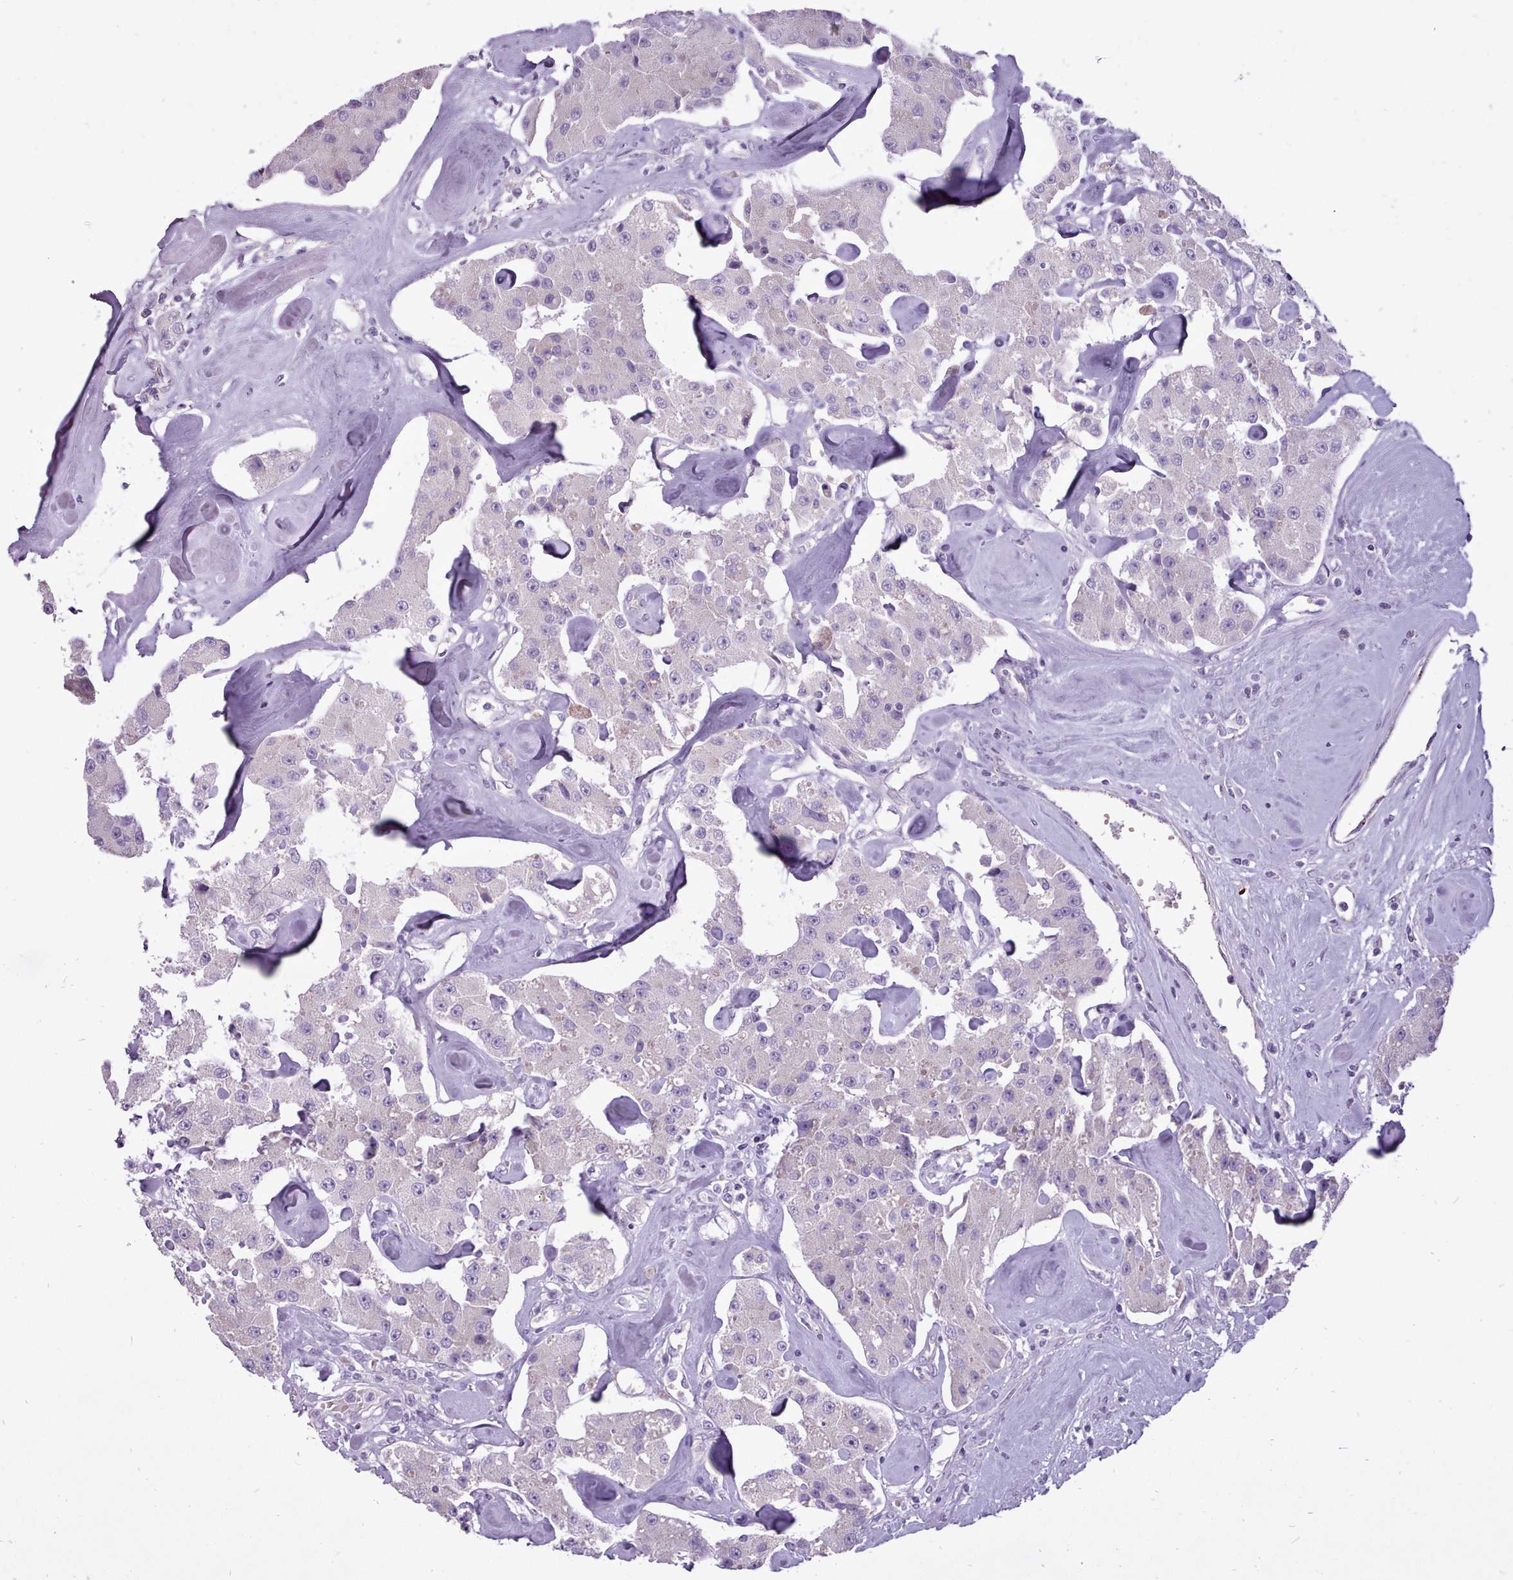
{"staining": {"intensity": "negative", "quantity": "none", "location": "none"}, "tissue": "carcinoid", "cell_type": "Tumor cells", "image_type": "cancer", "snomed": [{"axis": "morphology", "description": "Carcinoid, malignant, NOS"}, {"axis": "topography", "description": "Pancreas"}], "caption": "Protein analysis of carcinoid demonstrates no significant staining in tumor cells.", "gene": "ATRAID", "patient": {"sex": "male", "age": 41}}